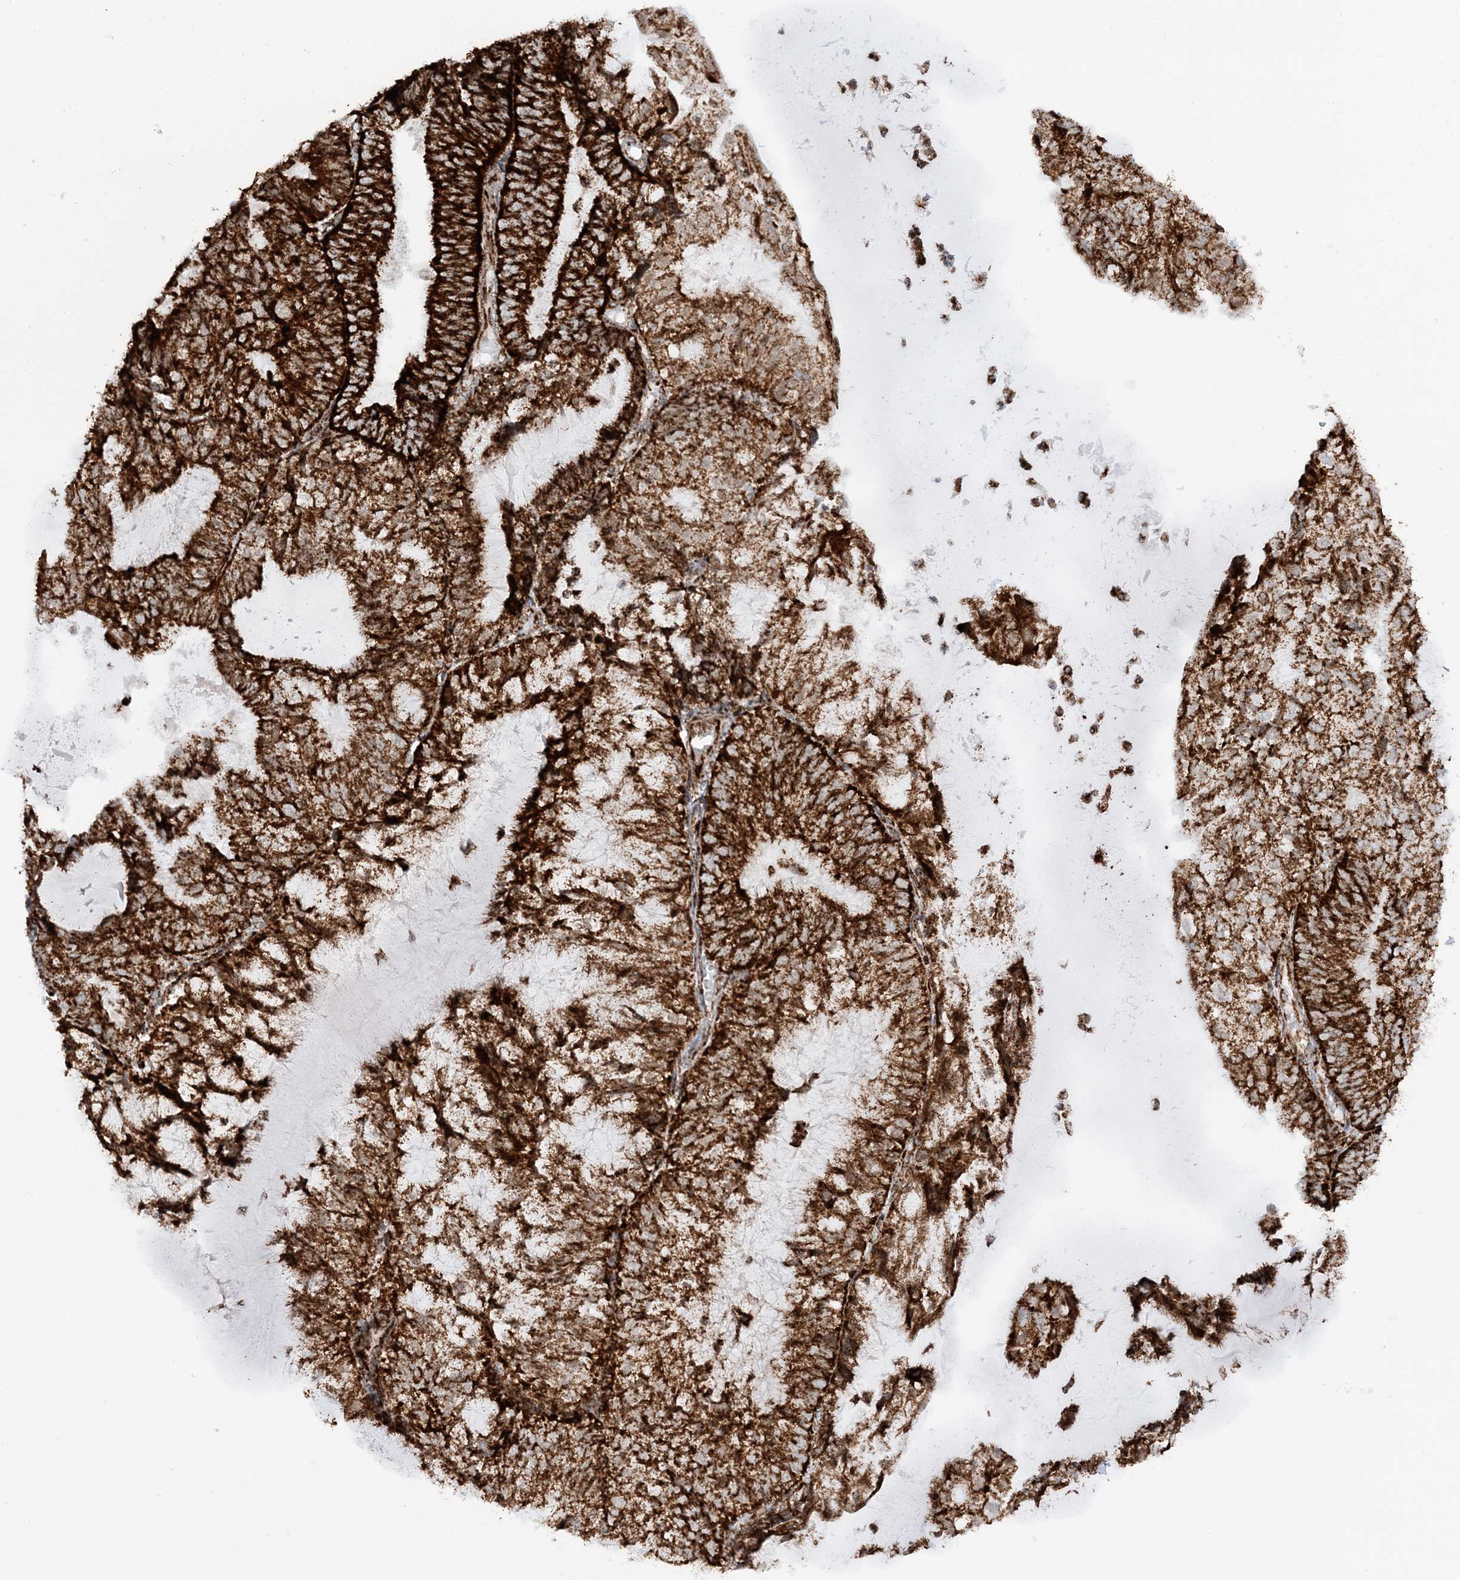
{"staining": {"intensity": "strong", "quantity": ">75%", "location": "cytoplasmic/membranous"}, "tissue": "endometrial cancer", "cell_type": "Tumor cells", "image_type": "cancer", "snomed": [{"axis": "morphology", "description": "Adenocarcinoma, NOS"}, {"axis": "topography", "description": "Endometrium"}], "caption": "Approximately >75% of tumor cells in endometrial cancer (adenocarcinoma) reveal strong cytoplasmic/membranous protein expression as visualized by brown immunohistochemical staining.", "gene": "CRY2", "patient": {"sex": "female", "age": 81}}